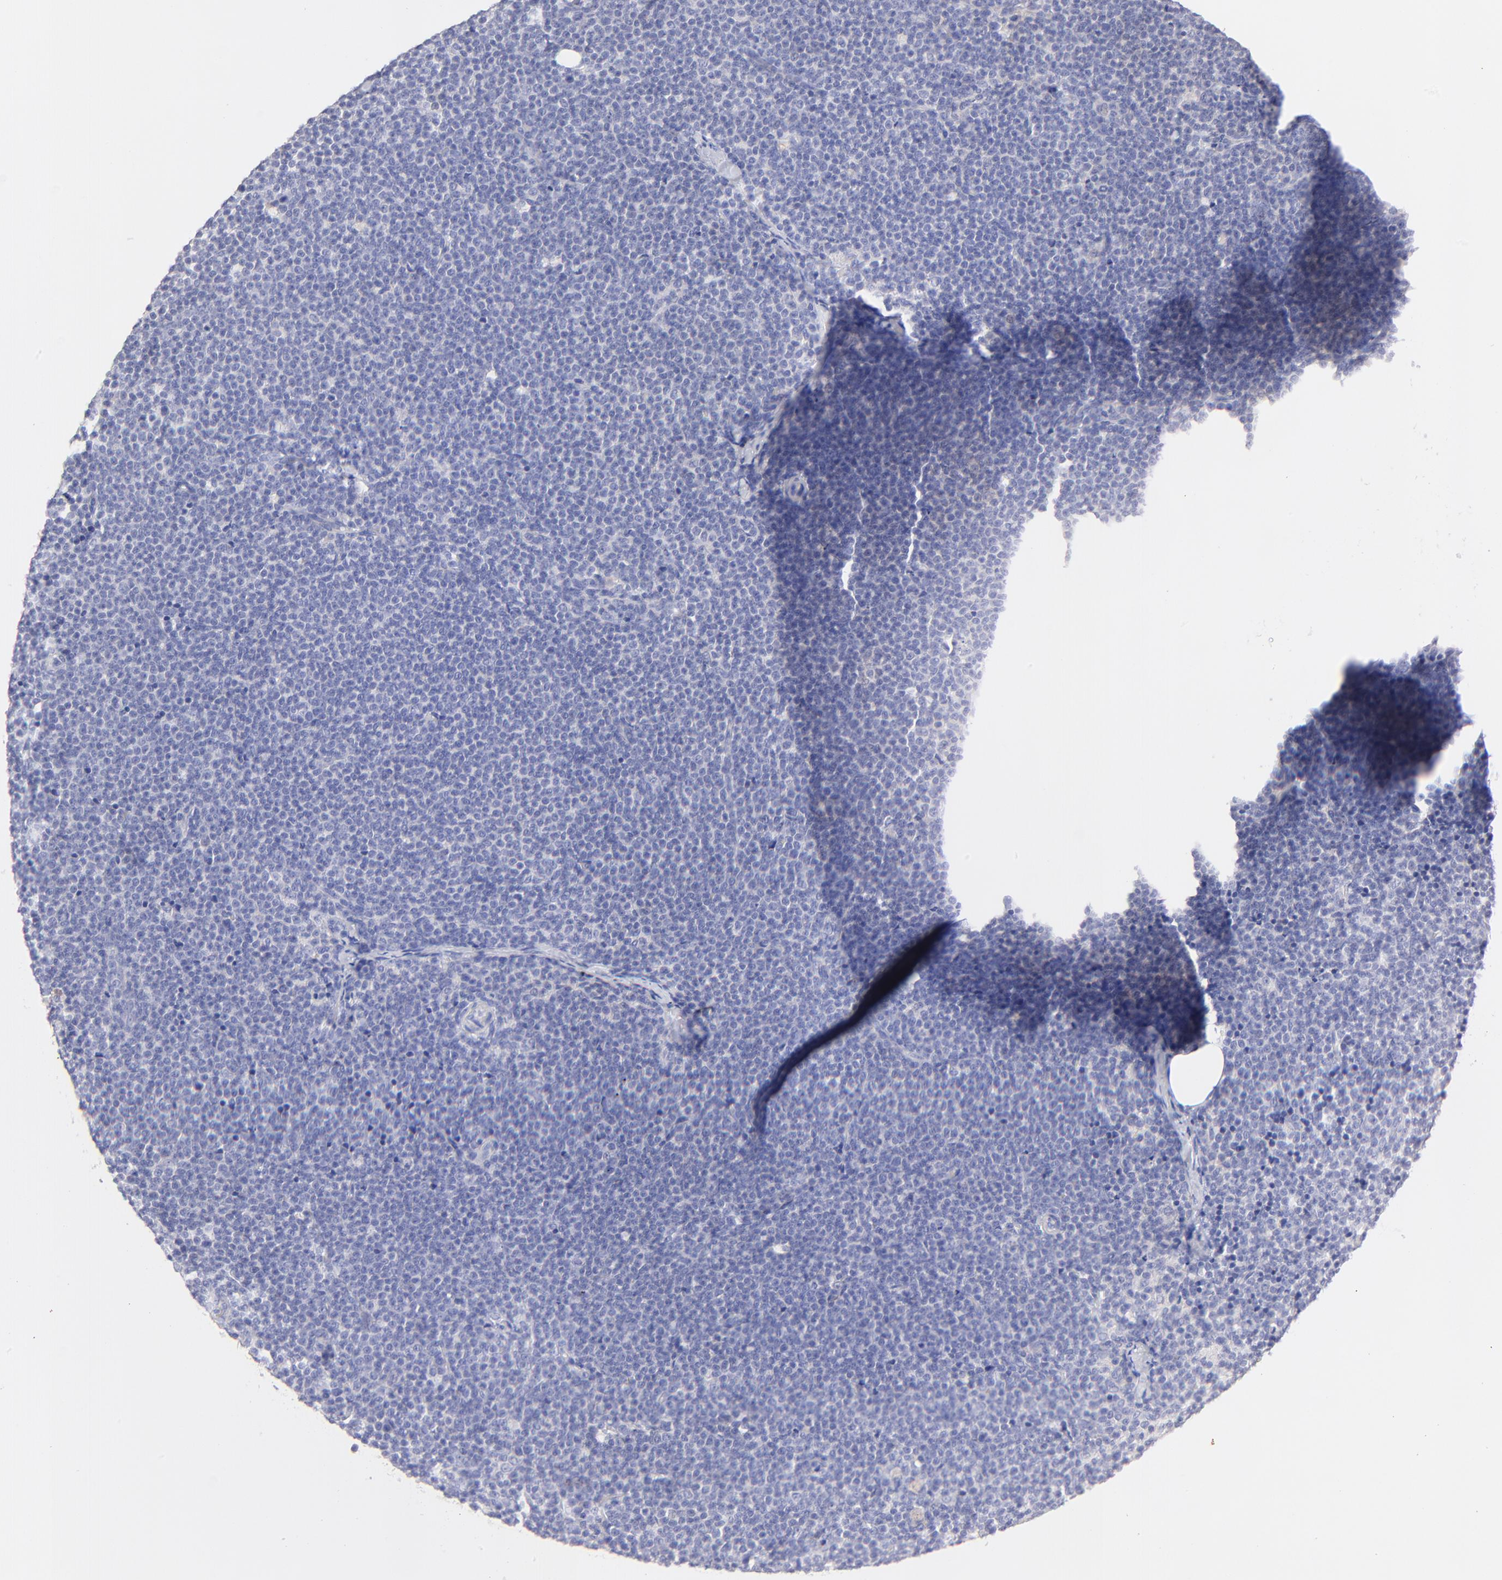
{"staining": {"intensity": "negative", "quantity": "none", "location": "none"}, "tissue": "lymphoma", "cell_type": "Tumor cells", "image_type": "cancer", "snomed": [{"axis": "morphology", "description": "Malignant lymphoma, non-Hodgkin's type, High grade"}, {"axis": "topography", "description": "Lymph node"}], "caption": "DAB immunohistochemical staining of high-grade malignant lymphoma, non-Hodgkin's type displays no significant staining in tumor cells.", "gene": "EBP", "patient": {"sex": "female", "age": 58}}